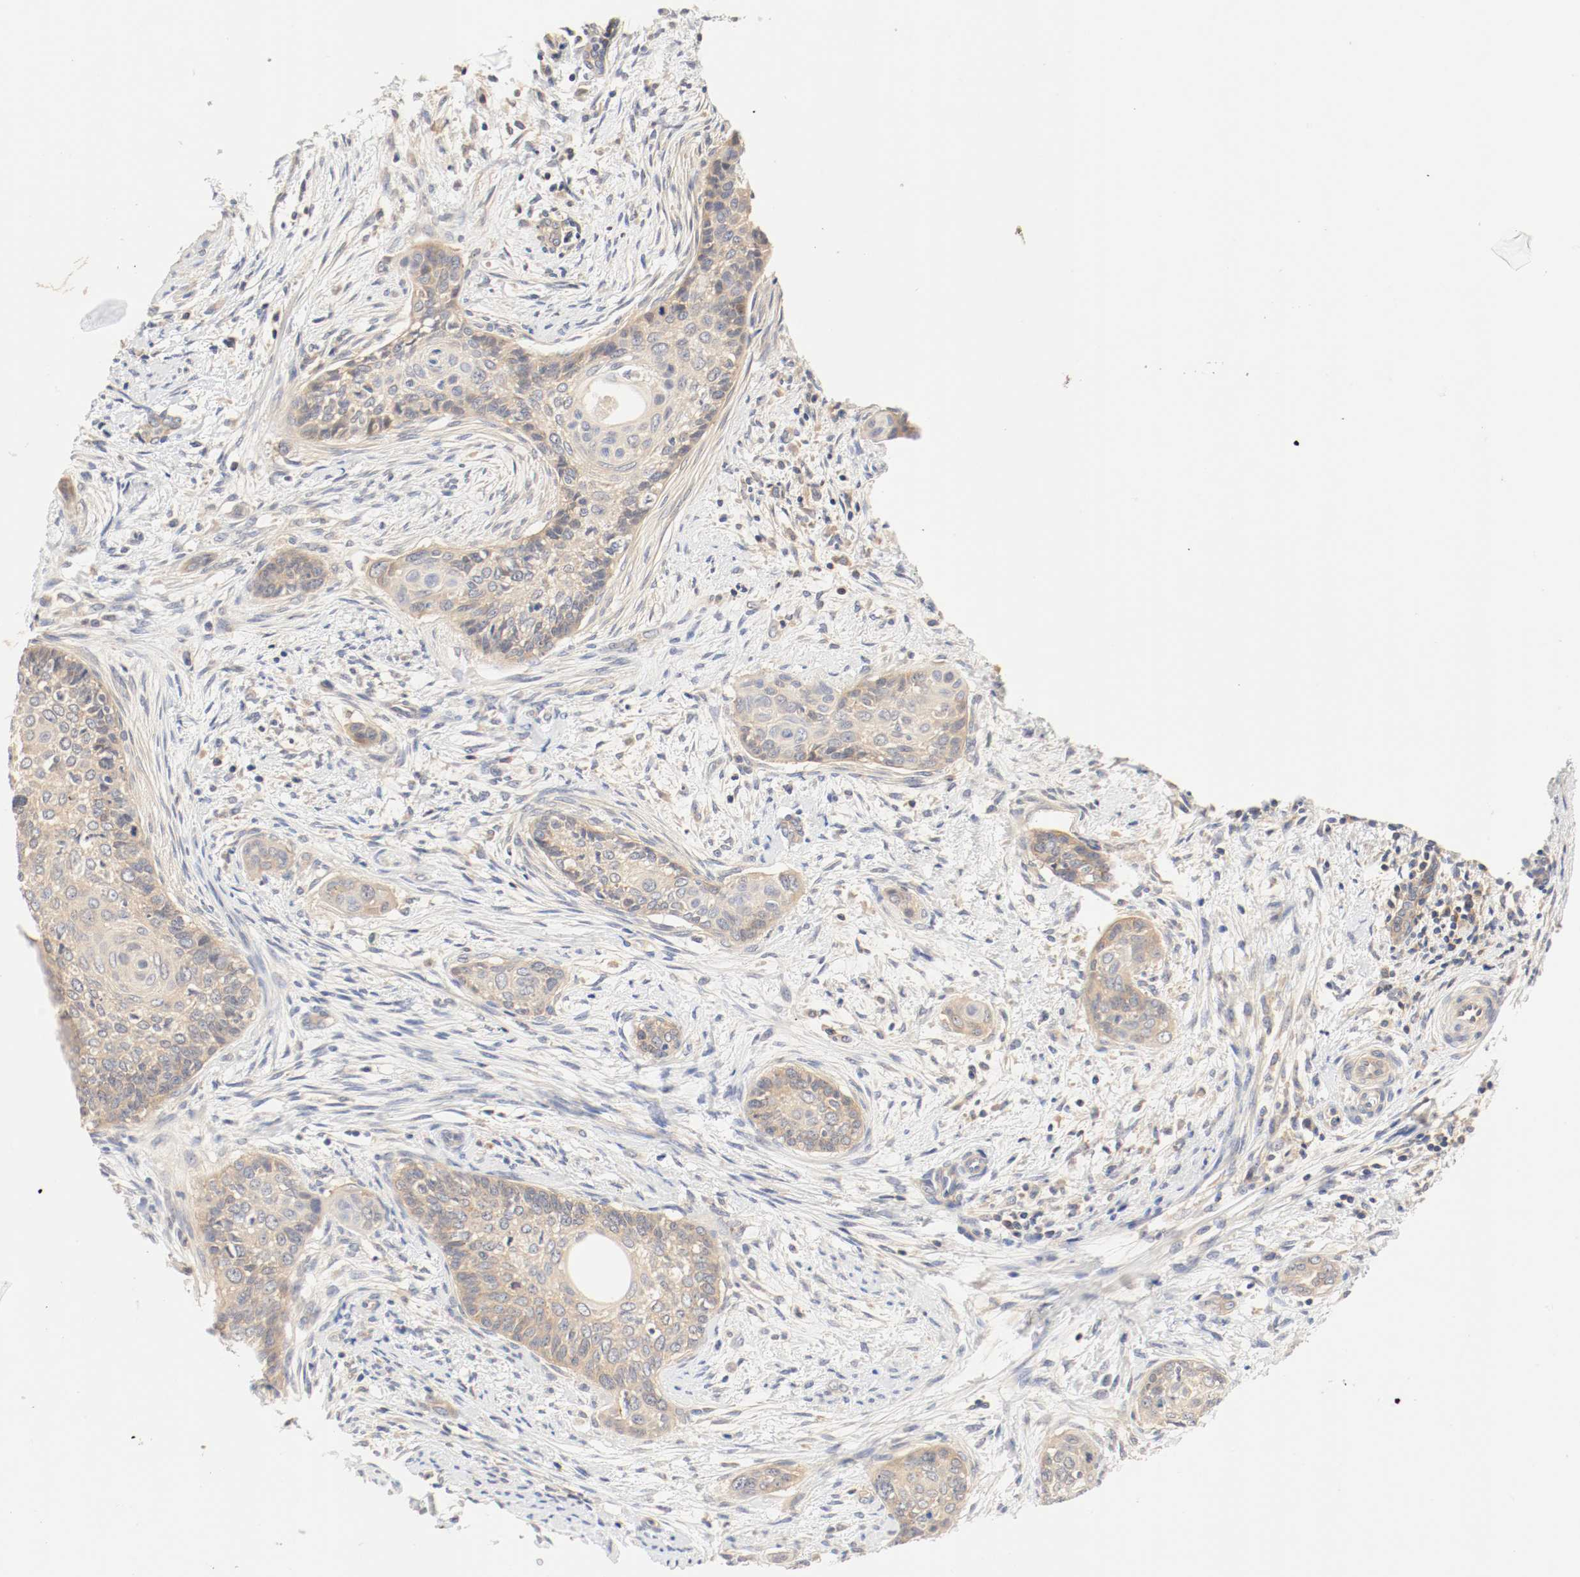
{"staining": {"intensity": "moderate", "quantity": ">75%", "location": "cytoplasmic/membranous"}, "tissue": "cervical cancer", "cell_type": "Tumor cells", "image_type": "cancer", "snomed": [{"axis": "morphology", "description": "Squamous cell carcinoma, NOS"}, {"axis": "topography", "description": "Cervix"}], "caption": "Approximately >75% of tumor cells in cervical cancer exhibit moderate cytoplasmic/membranous protein staining as visualized by brown immunohistochemical staining.", "gene": "GIT1", "patient": {"sex": "female", "age": 33}}